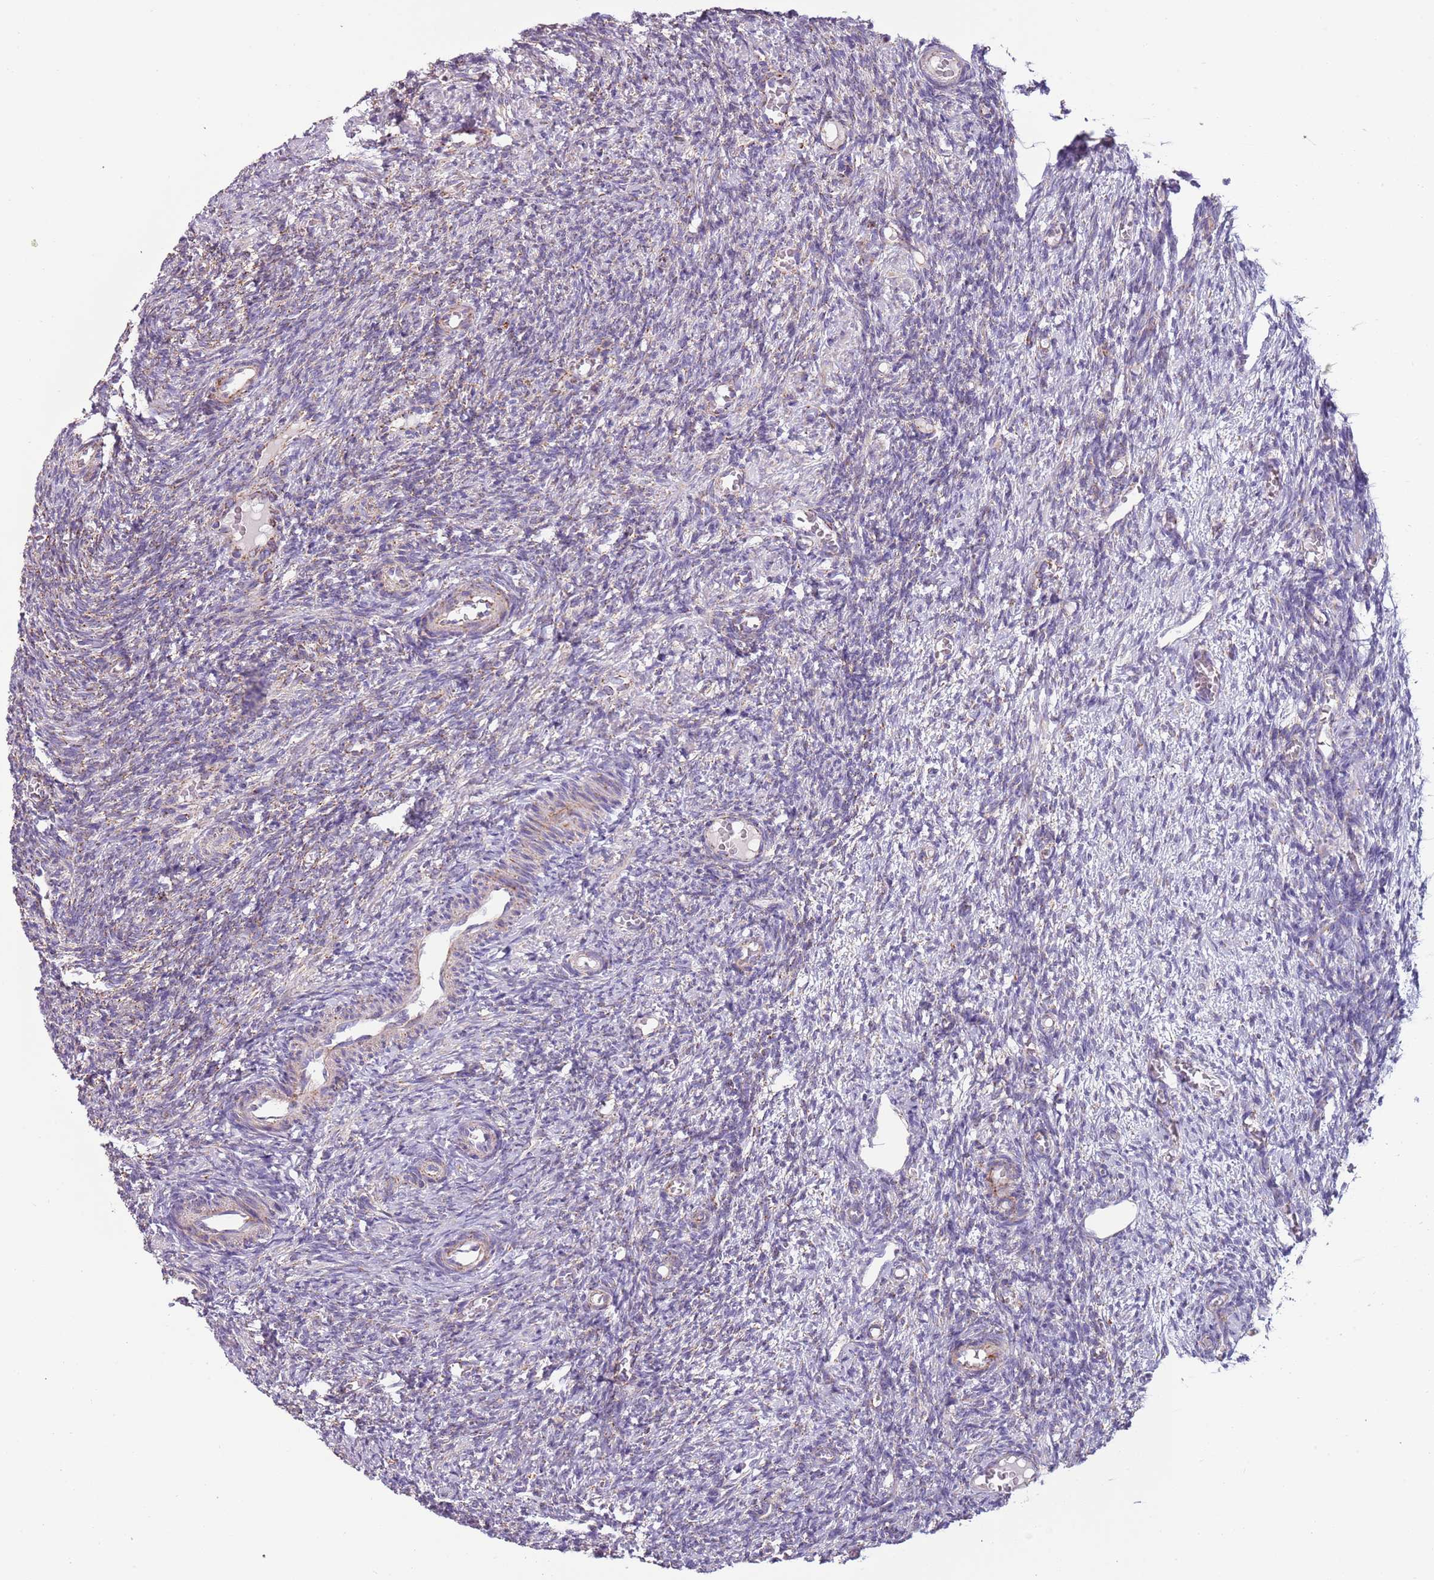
{"staining": {"intensity": "negative", "quantity": "none", "location": "none"}, "tissue": "ovary", "cell_type": "Follicle cells", "image_type": "normal", "snomed": [{"axis": "morphology", "description": "Normal tissue, NOS"}, {"axis": "topography", "description": "Ovary"}], "caption": "There is no significant staining in follicle cells of ovary. (DAB (3,3'-diaminobenzidine) IHC, high magnification).", "gene": "RNF222", "patient": {"sex": "female", "age": 27}}